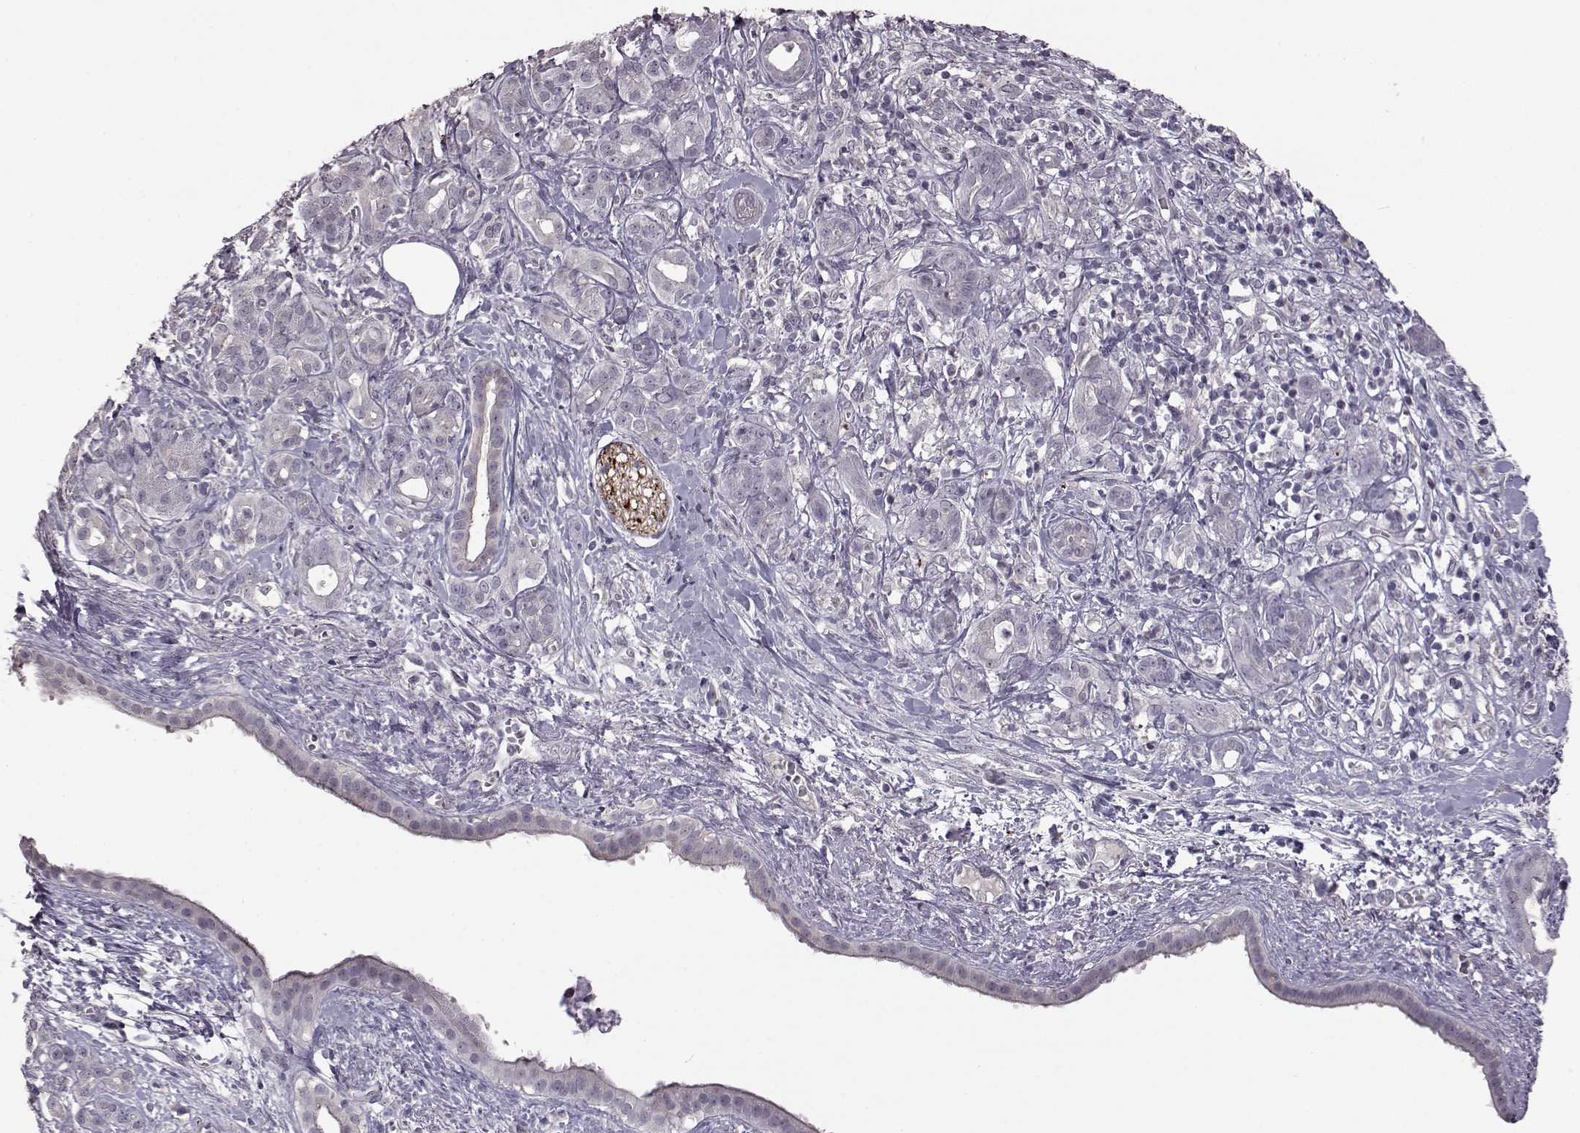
{"staining": {"intensity": "negative", "quantity": "none", "location": "none"}, "tissue": "pancreatic cancer", "cell_type": "Tumor cells", "image_type": "cancer", "snomed": [{"axis": "morphology", "description": "Adenocarcinoma, NOS"}, {"axis": "topography", "description": "Pancreas"}], "caption": "Immunohistochemistry (IHC) histopathology image of adenocarcinoma (pancreatic) stained for a protein (brown), which demonstrates no positivity in tumor cells.", "gene": "GAL", "patient": {"sex": "male", "age": 61}}